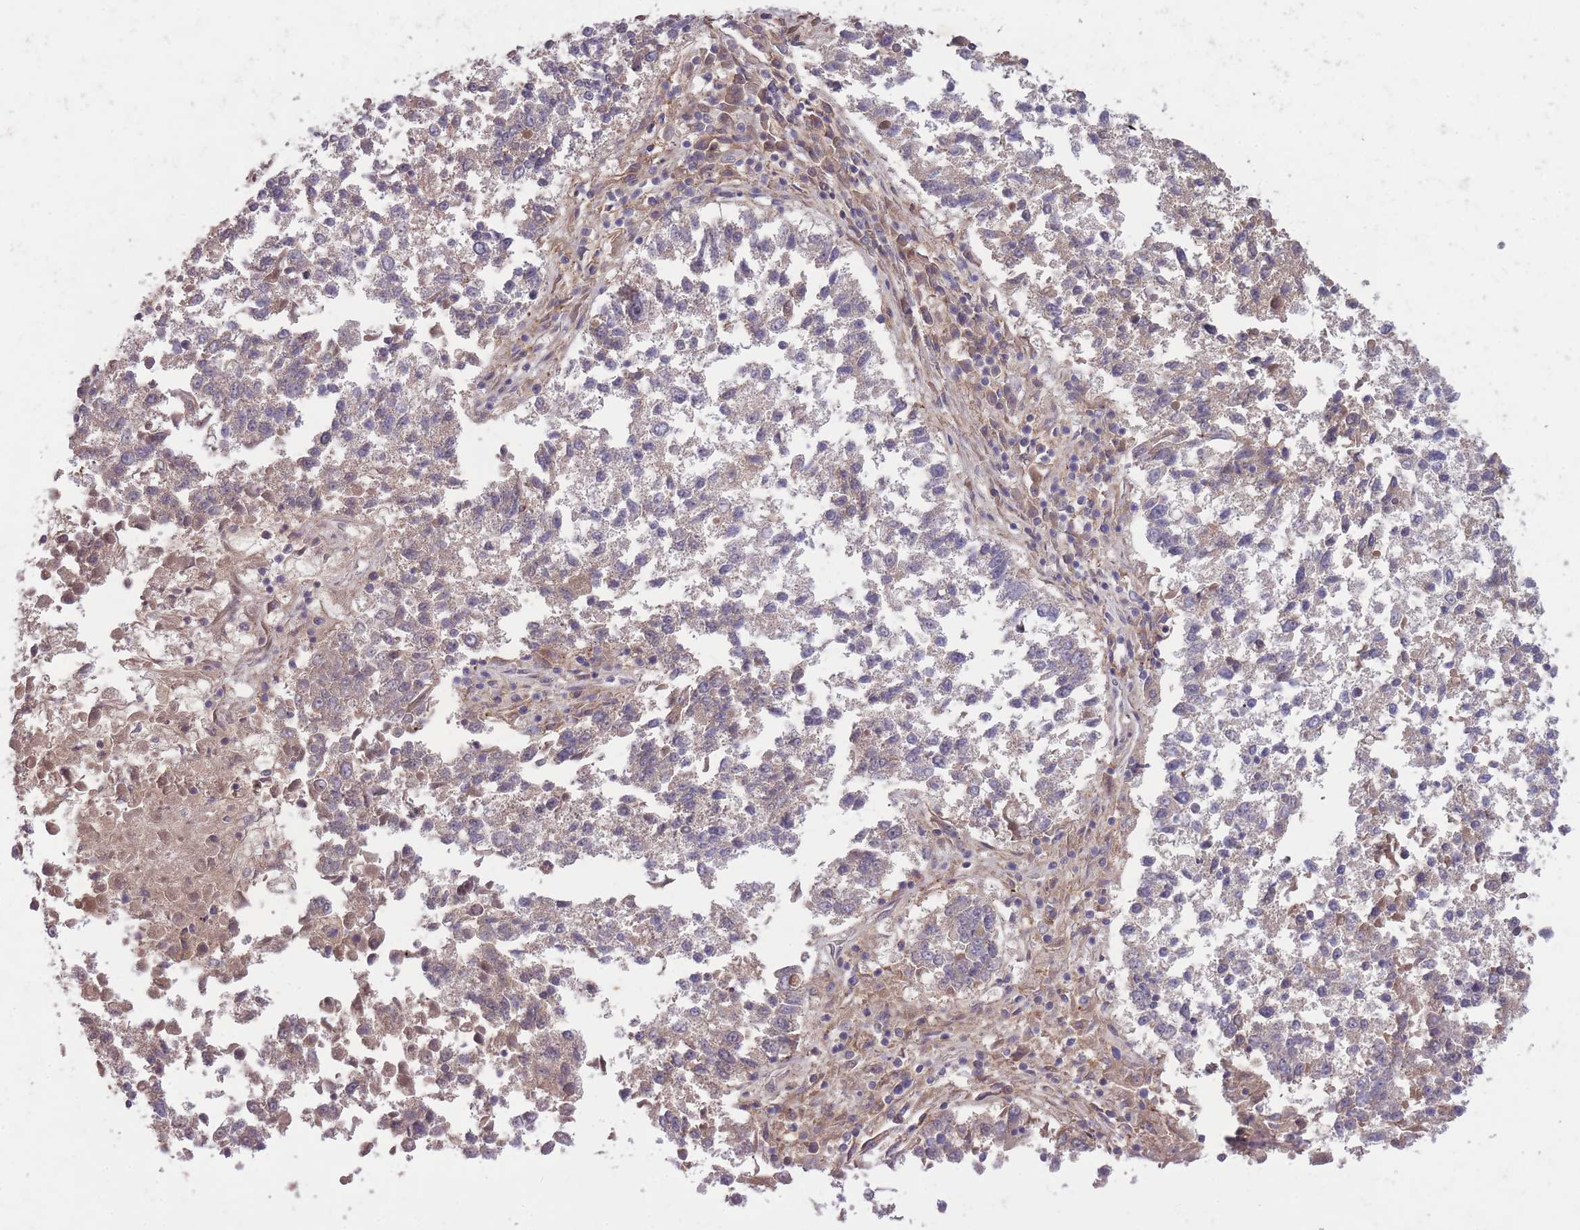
{"staining": {"intensity": "negative", "quantity": "none", "location": "none"}, "tissue": "lung cancer", "cell_type": "Tumor cells", "image_type": "cancer", "snomed": [{"axis": "morphology", "description": "Squamous cell carcinoma, NOS"}, {"axis": "topography", "description": "Lung"}], "caption": "There is no significant positivity in tumor cells of lung cancer (squamous cell carcinoma). The staining was performed using DAB to visualize the protein expression in brown, while the nuclei were stained in blue with hematoxylin (Magnification: 20x).", "gene": "OR2V2", "patient": {"sex": "male", "age": 73}}